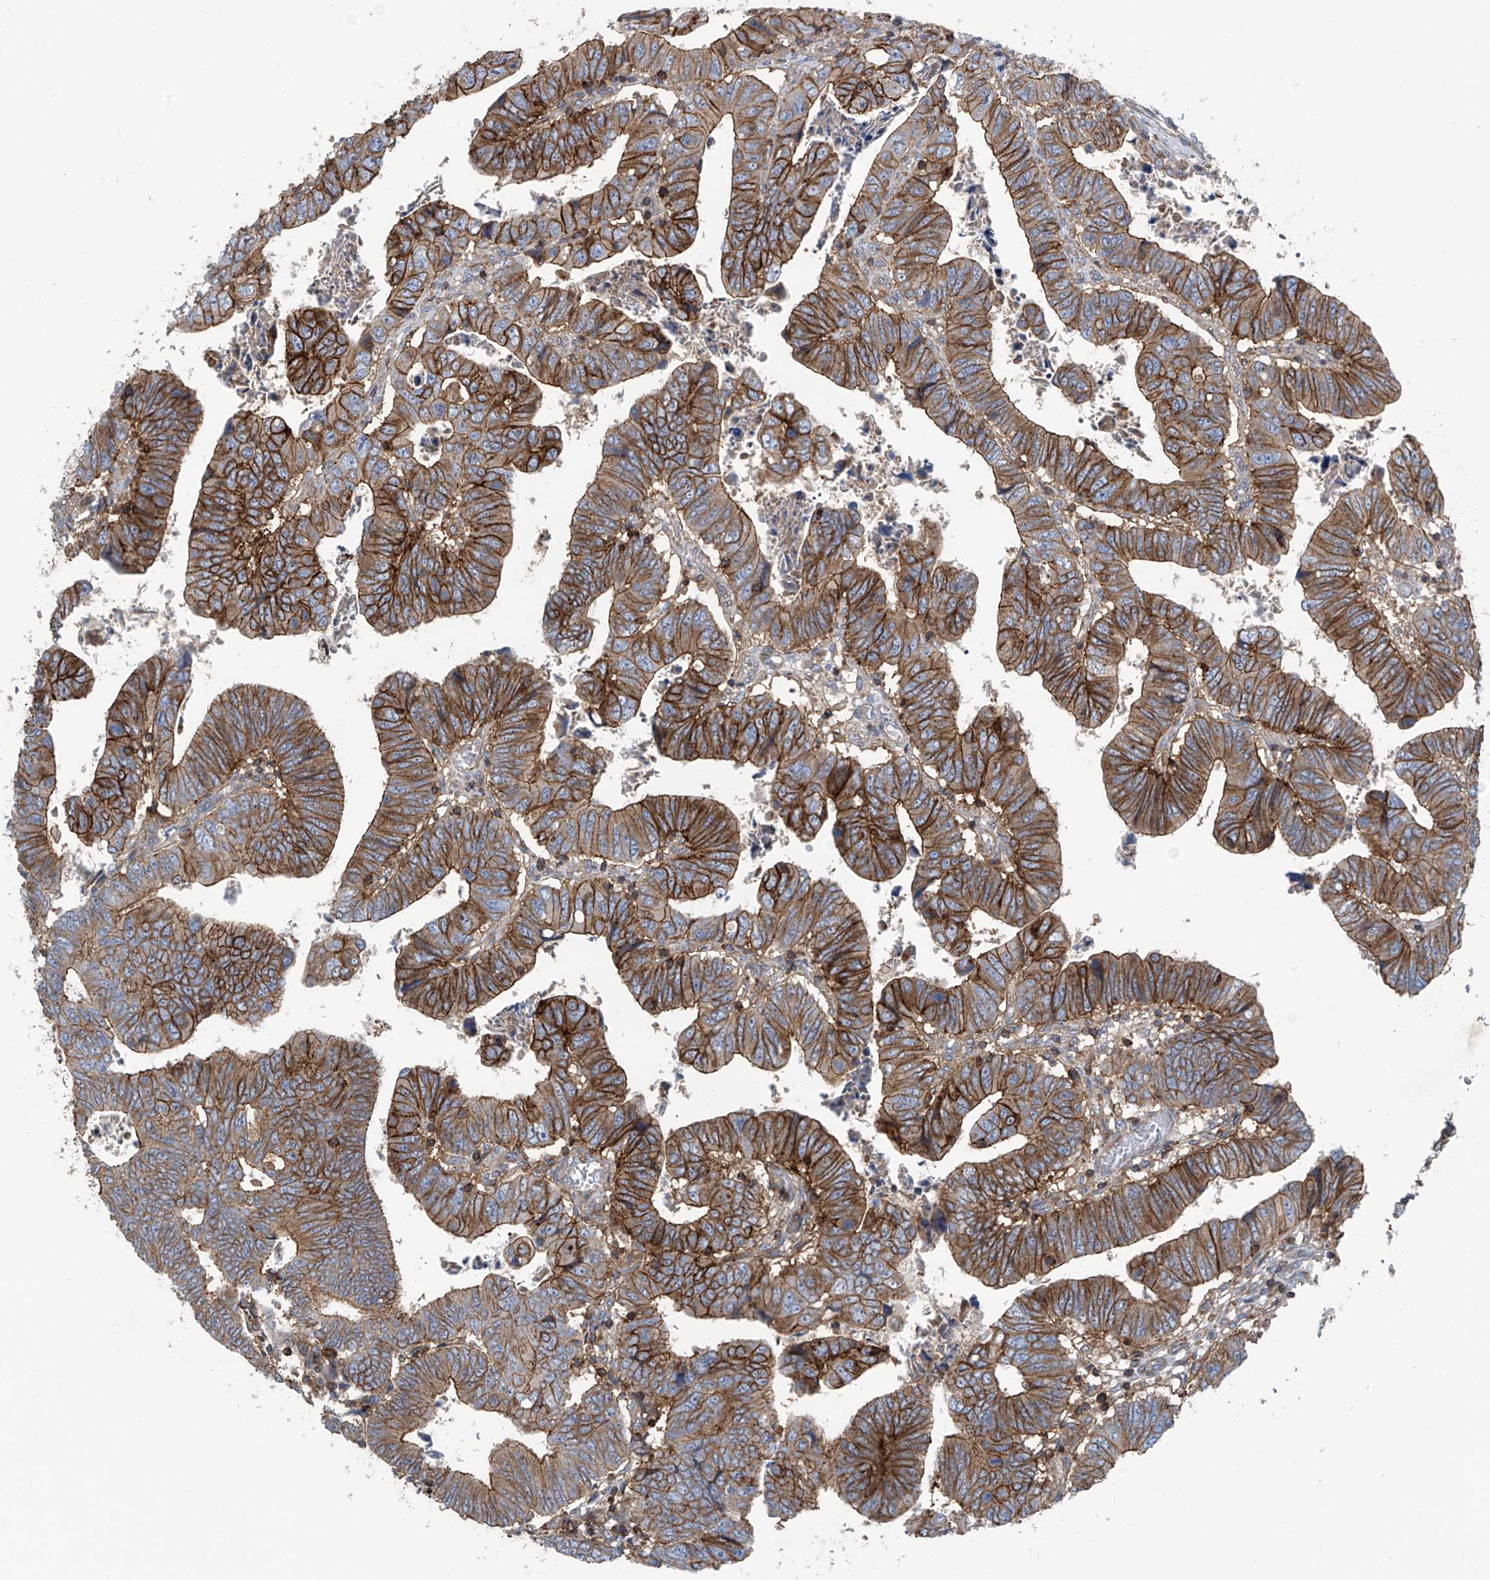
{"staining": {"intensity": "strong", "quantity": ">75%", "location": "cytoplasmic/membranous"}, "tissue": "colorectal cancer", "cell_type": "Tumor cells", "image_type": "cancer", "snomed": [{"axis": "morphology", "description": "Normal tissue, NOS"}, {"axis": "morphology", "description": "Adenocarcinoma, NOS"}, {"axis": "topography", "description": "Rectum"}], "caption": "Immunohistochemistry (IHC) staining of adenocarcinoma (colorectal), which exhibits high levels of strong cytoplasmic/membranous staining in approximately >75% of tumor cells indicating strong cytoplasmic/membranous protein positivity. The staining was performed using DAB (3,3'-diaminobenzidine) (brown) for protein detection and nuclei were counterstained in hematoxylin (blue).", "gene": "SLC1A5", "patient": {"sex": "female", "age": 65}}